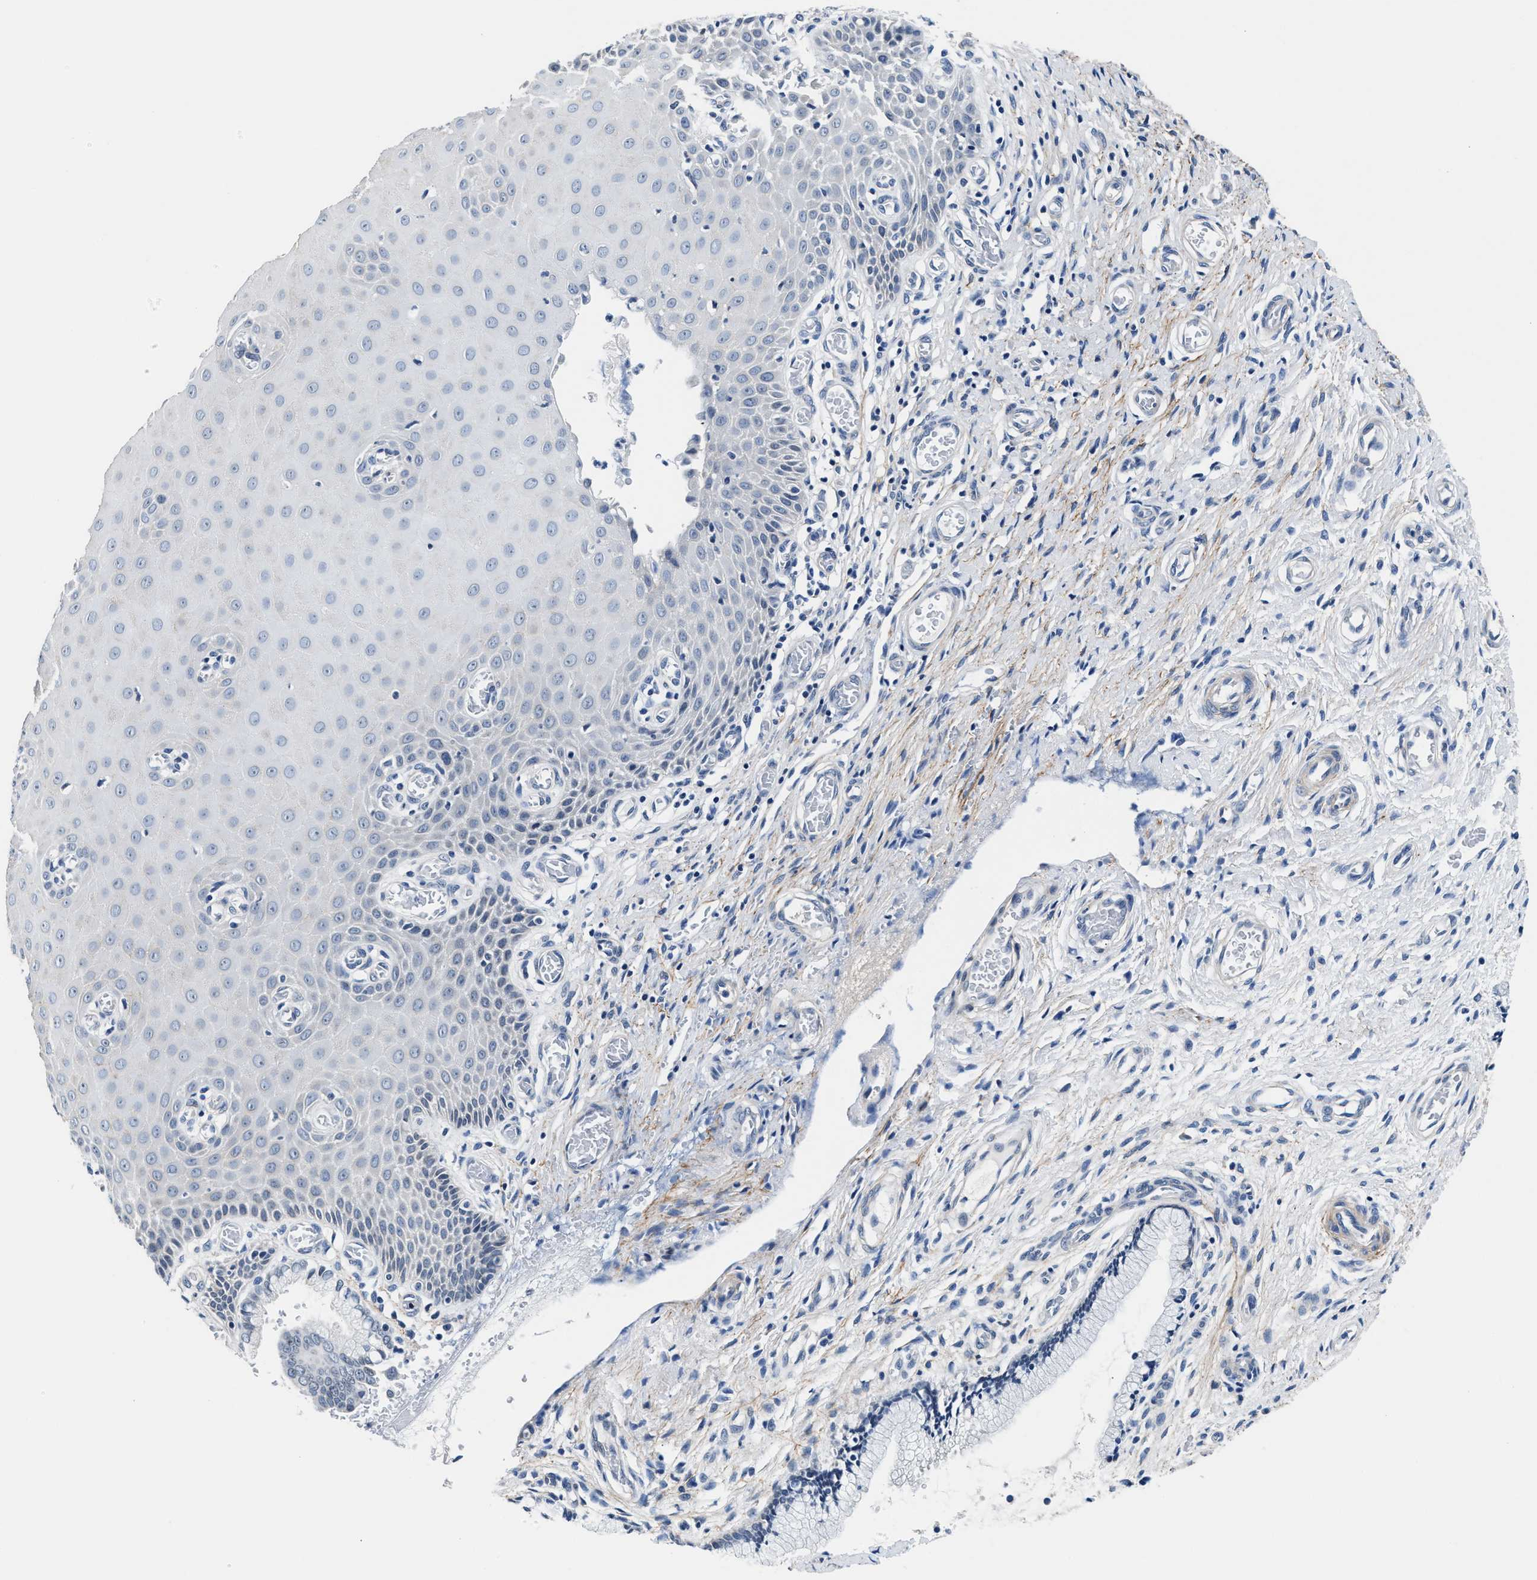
{"staining": {"intensity": "negative", "quantity": "none", "location": "none"}, "tissue": "cervix", "cell_type": "Glandular cells", "image_type": "normal", "snomed": [{"axis": "morphology", "description": "Normal tissue, NOS"}, {"axis": "topography", "description": "Cervix"}], "caption": "High magnification brightfield microscopy of normal cervix stained with DAB (3,3'-diaminobenzidine) (brown) and counterstained with hematoxylin (blue): glandular cells show no significant expression.", "gene": "MYH3", "patient": {"sex": "female", "age": 55}}